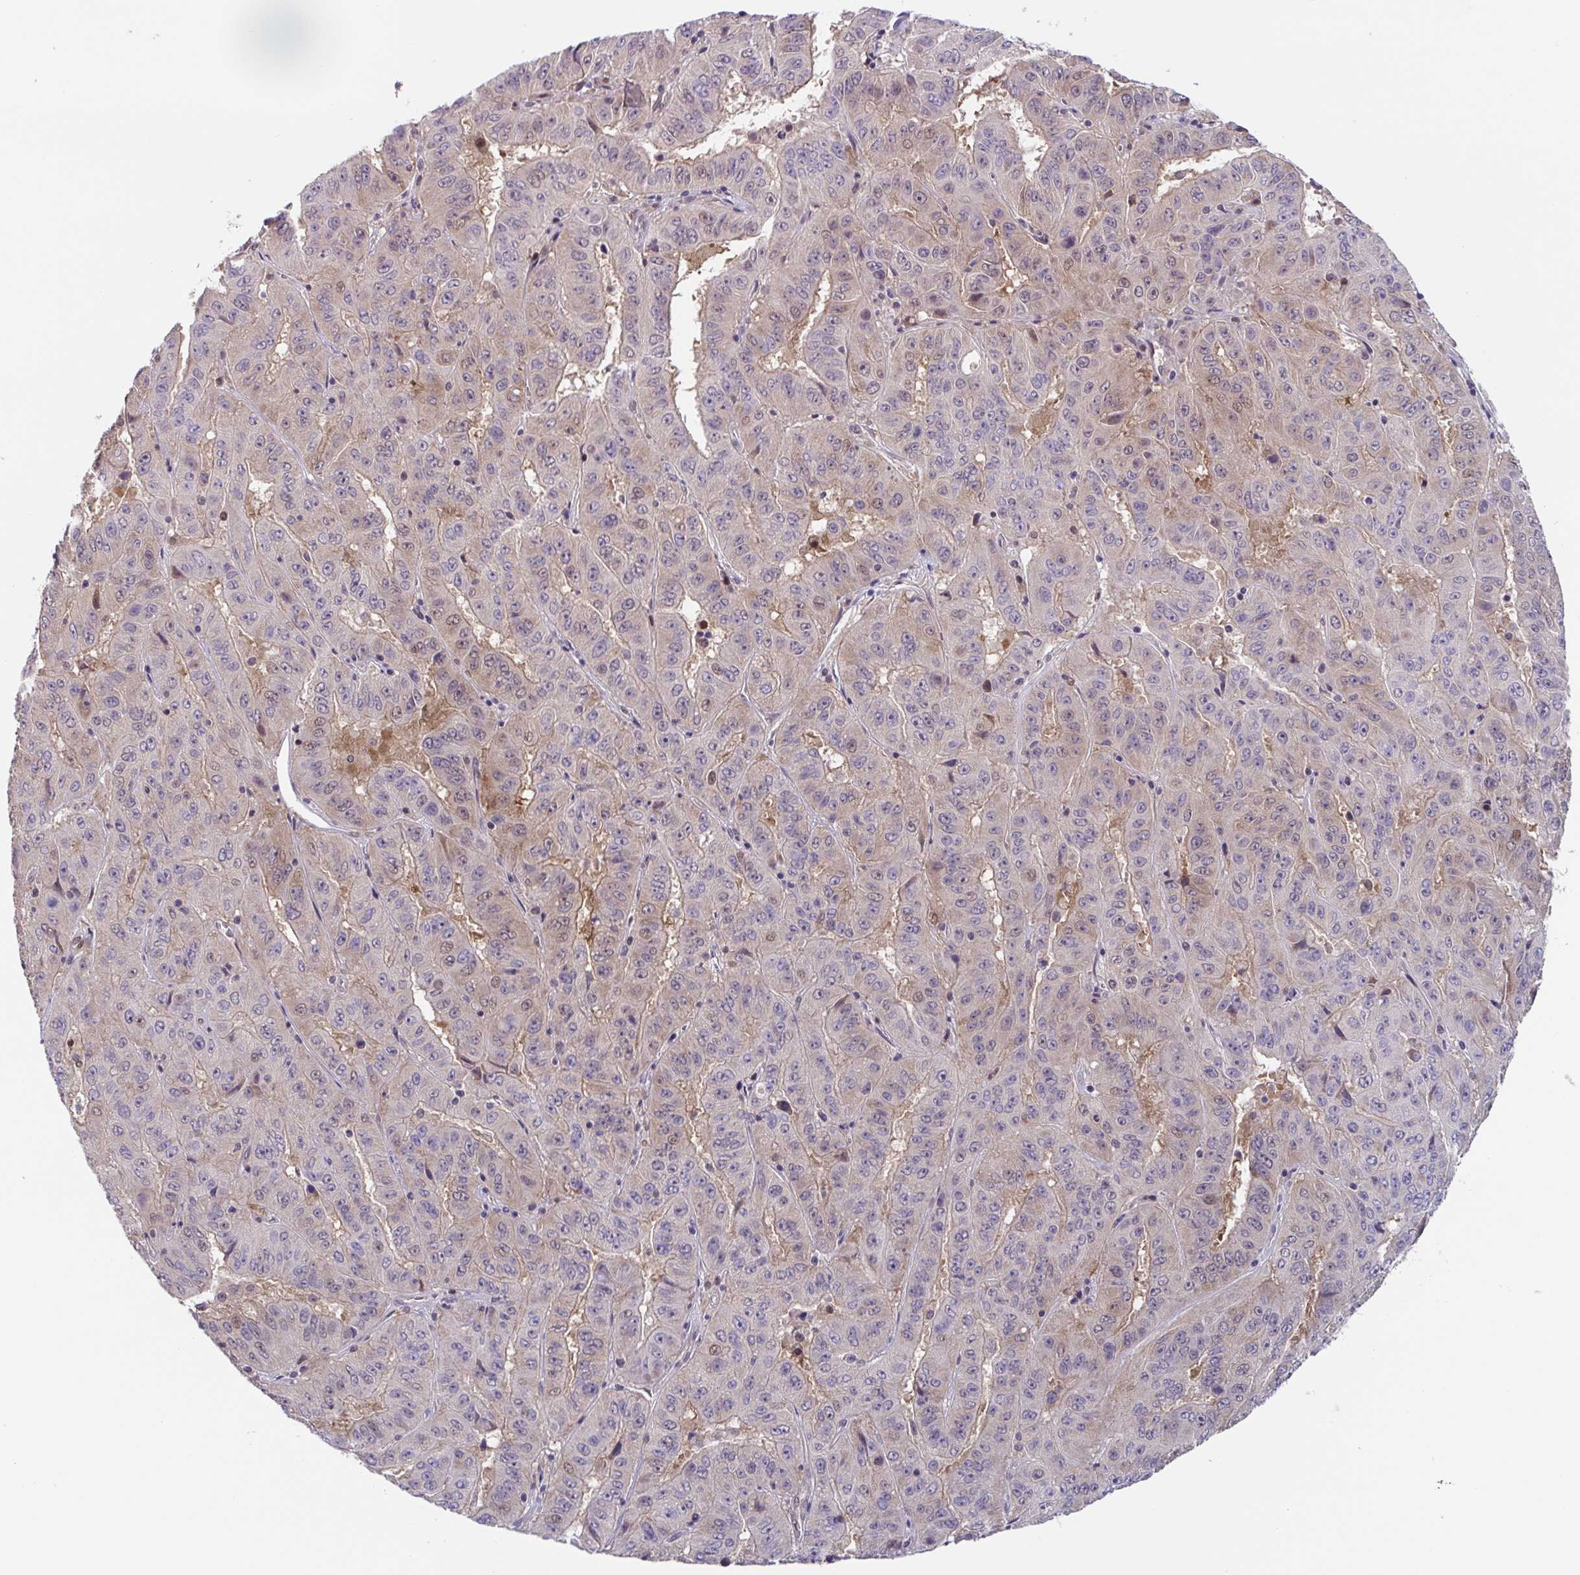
{"staining": {"intensity": "moderate", "quantity": "<25%", "location": "nuclear"}, "tissue": "pancreatic cancer", "cell_type": "Tumor cells", "image_type": "cancer", "snomed": [{"axis": "morphology", "description": "Adenocarcinoma, NOS"}, {"axis": "topography", "description": "Pancreas"}], "caption": "Adenocarcinoma (pancreatic) stained with immunohistochemistry reveals moderate nuclear staining in about <25% of tumor cells. The staining is performed using DAB (3,3'-diaminobenzidine) brown chromogen to label protein expression. The nuclei are counter-stained blue using hematoxylin.", "gene": "RIOK1", "patient": {"sex": "male", "age": 63}}